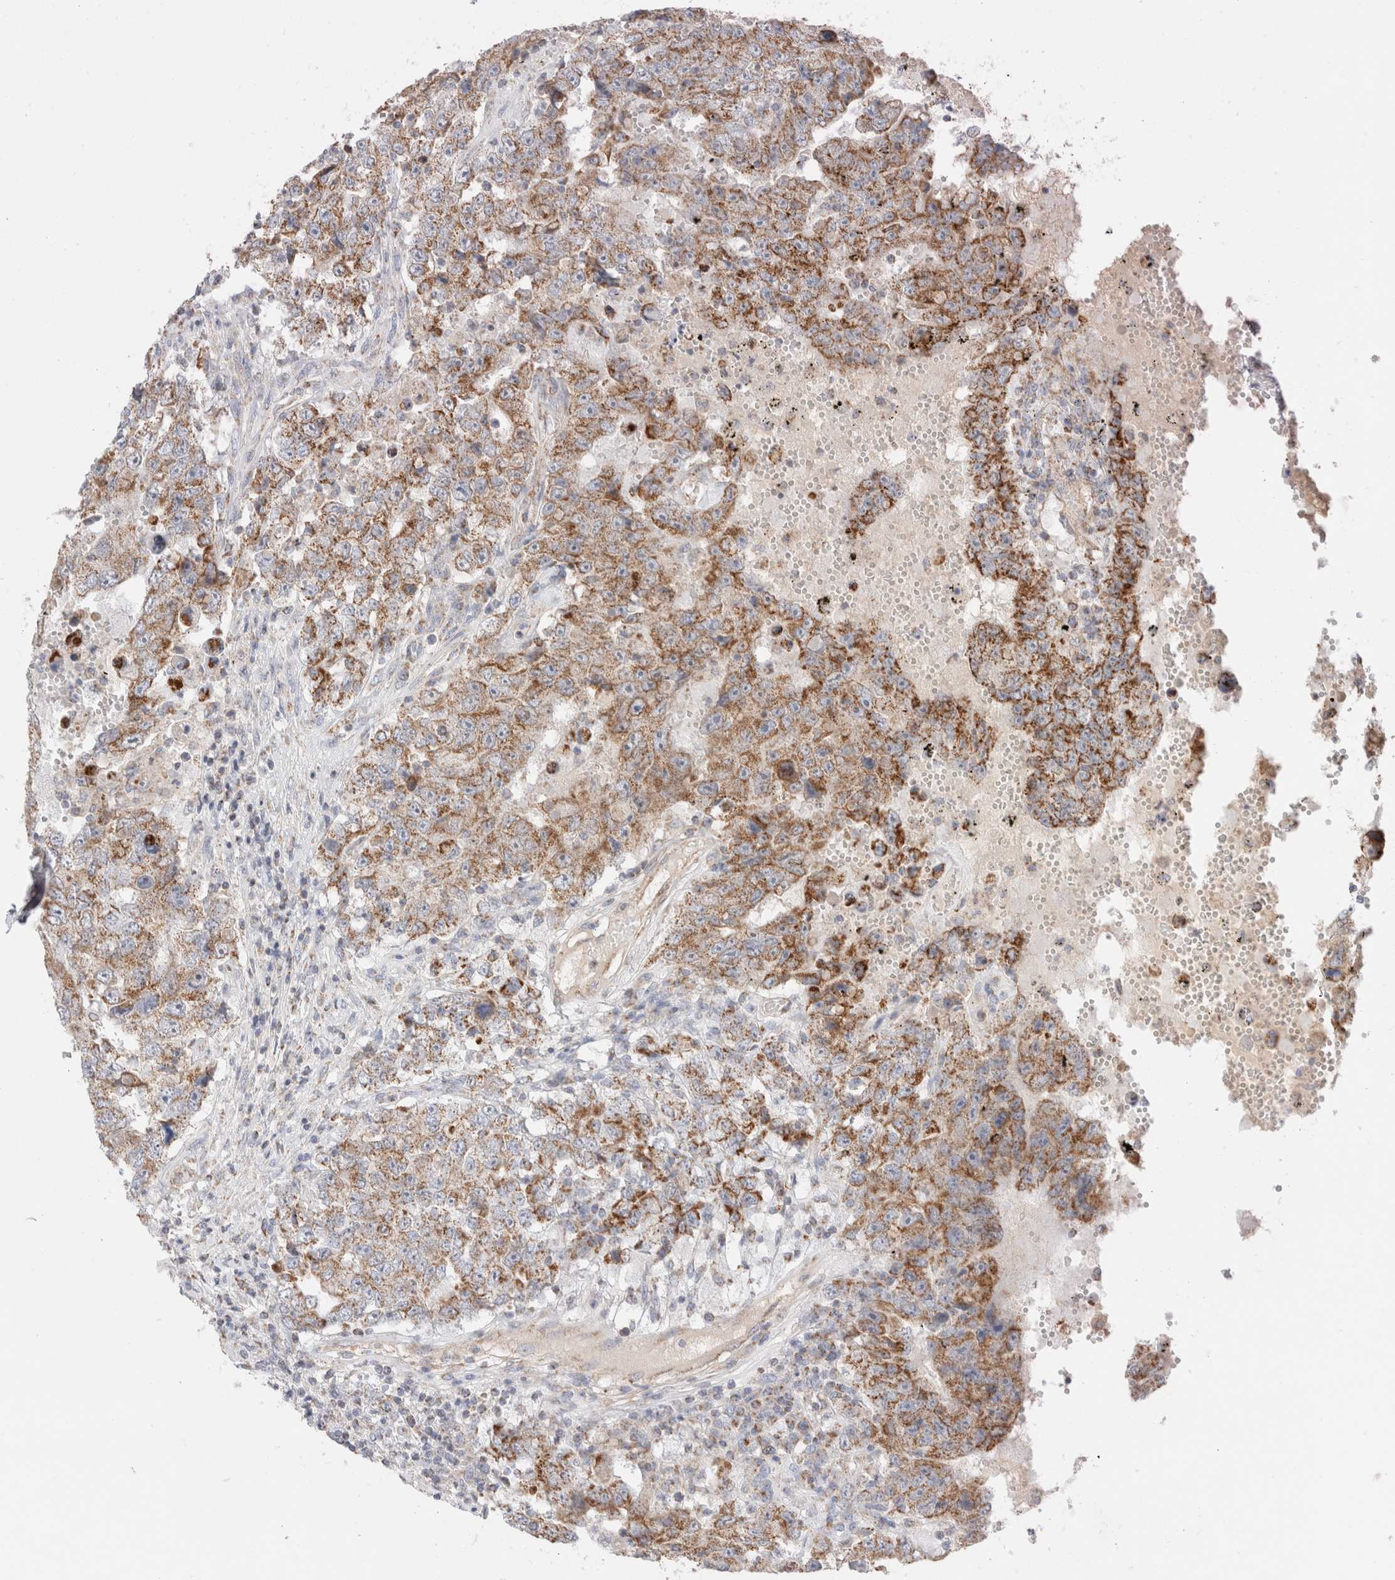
{"staining": {"intensity": "moderate", "quantity": ">75%", "location": "cytoplasmic/membranous"}, "tissue": "testis cancer", "cell_type": "Tumor cells", "image_type": "cancer", "snomed": [{"axis": "morphology", "description": "Carcinoma, Embryonal, NOS"}, {"axis": "topography", "description": "Testis"}], "caption": "Immunohistochemical staining of testis cancer (embryonal carcinoma) exhibits medium levels of moderate cytoplasmic/membranous protein expression in about >75% of tumor cells.", "gene": "MRM3", "patient": {"sex": "male", "age": 26}}